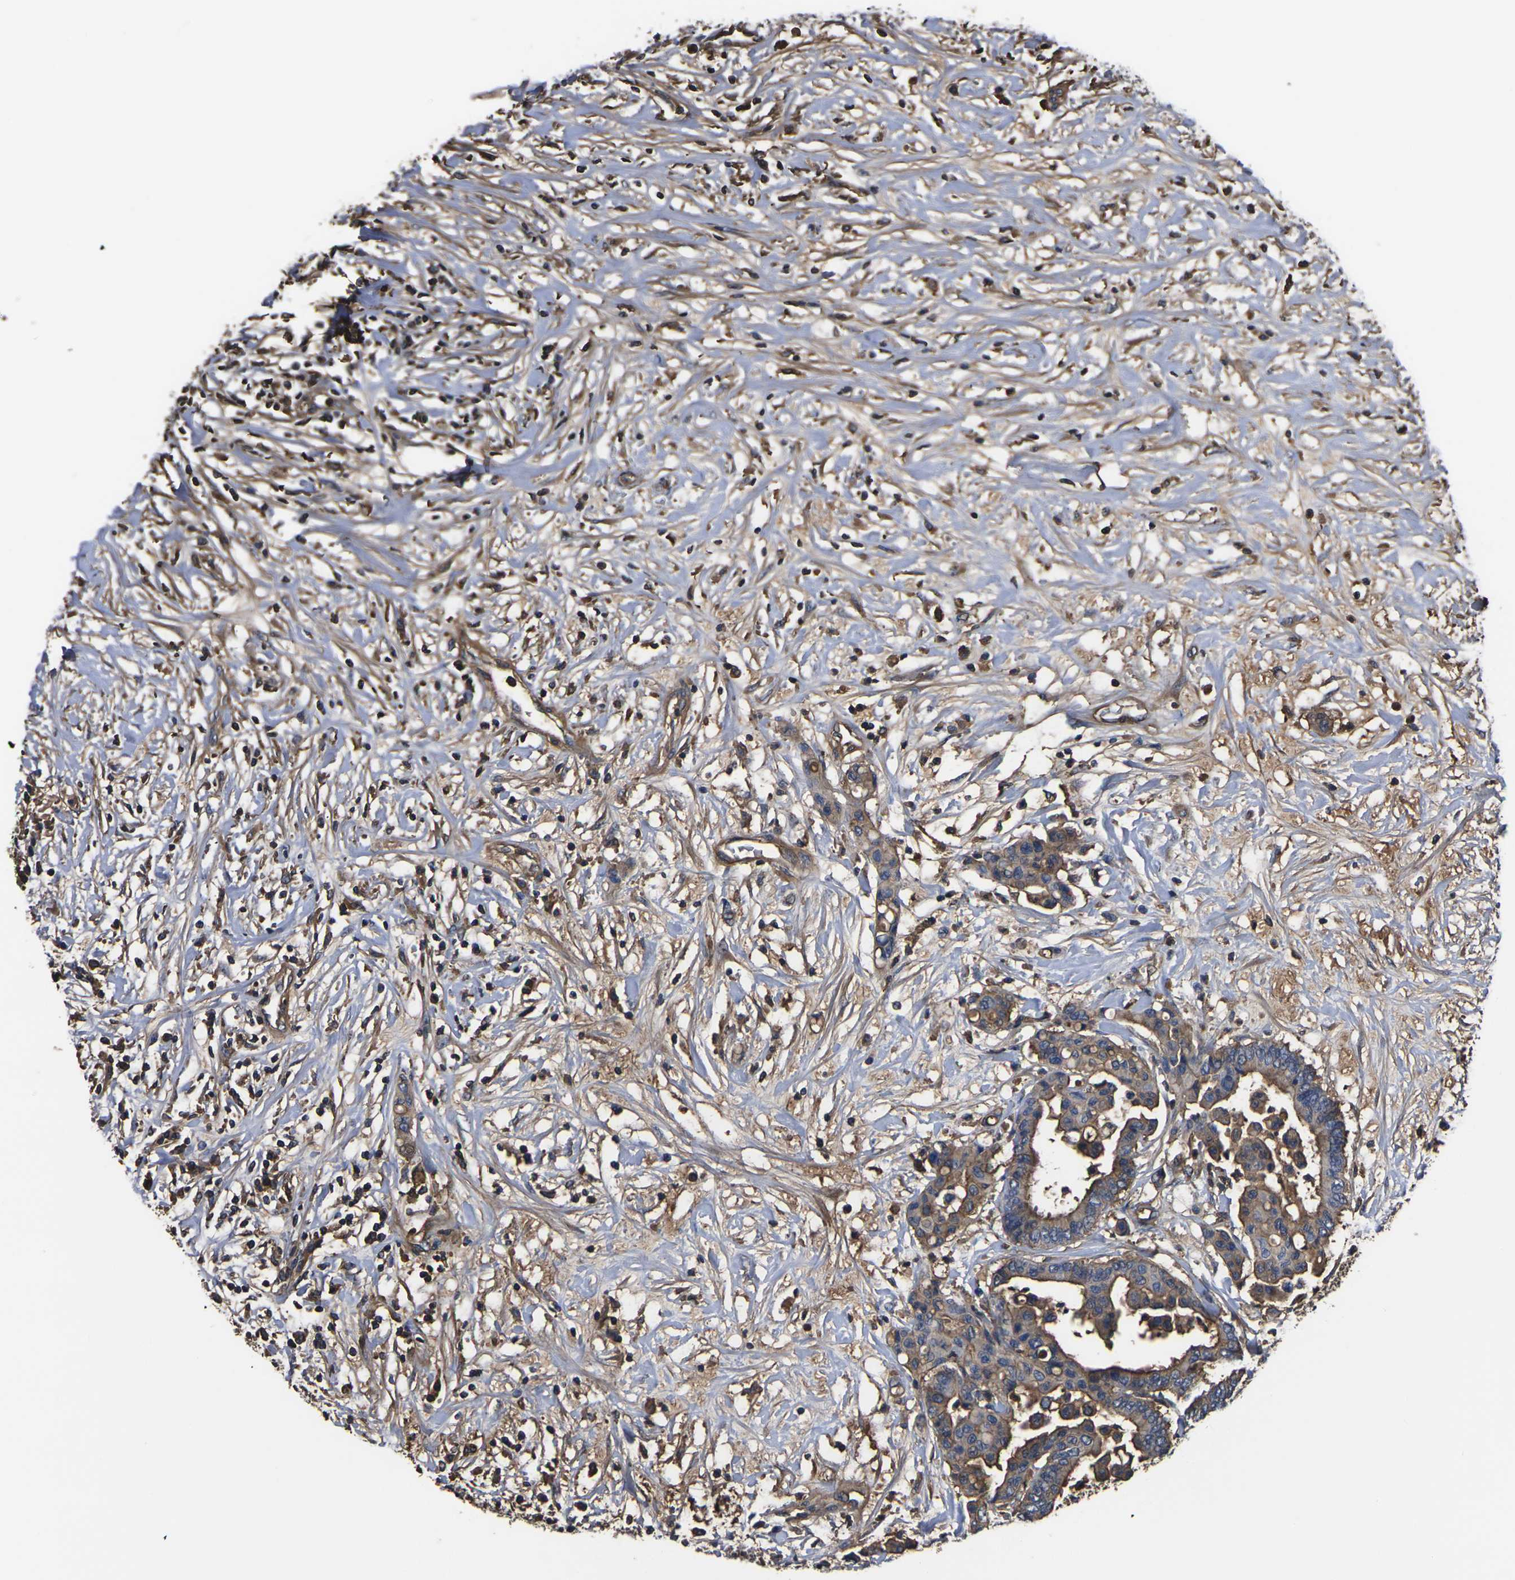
{"staining": {"intensity": "moderate", "quantity": ">75%", "location": "cytoplasmic/membranous"}, "tissue": "colorectal cancer", "cell_type": "Tumor cells", "image_type": "cancer", "snomed": [{"axis": "morphology", "description": "Normal tissue, NOS"}, {"axis": "morphology", "description": "Adenocarcinoma, NOS"}, {"axis": "topography", "description": "Colon"}], "caption": "IHC histopathology image of neoplastic tissue: colorectal cancer stained using immunohistochemistry (IHC) shows medium levels of moderate protein expression localized specifically in the cytoplasmic/membranous of tumor cells, appearing as a cytoplasmic/membranous brown color.", "gene": "HSPG2", "patient": {"sex": "male", "age": 82}}